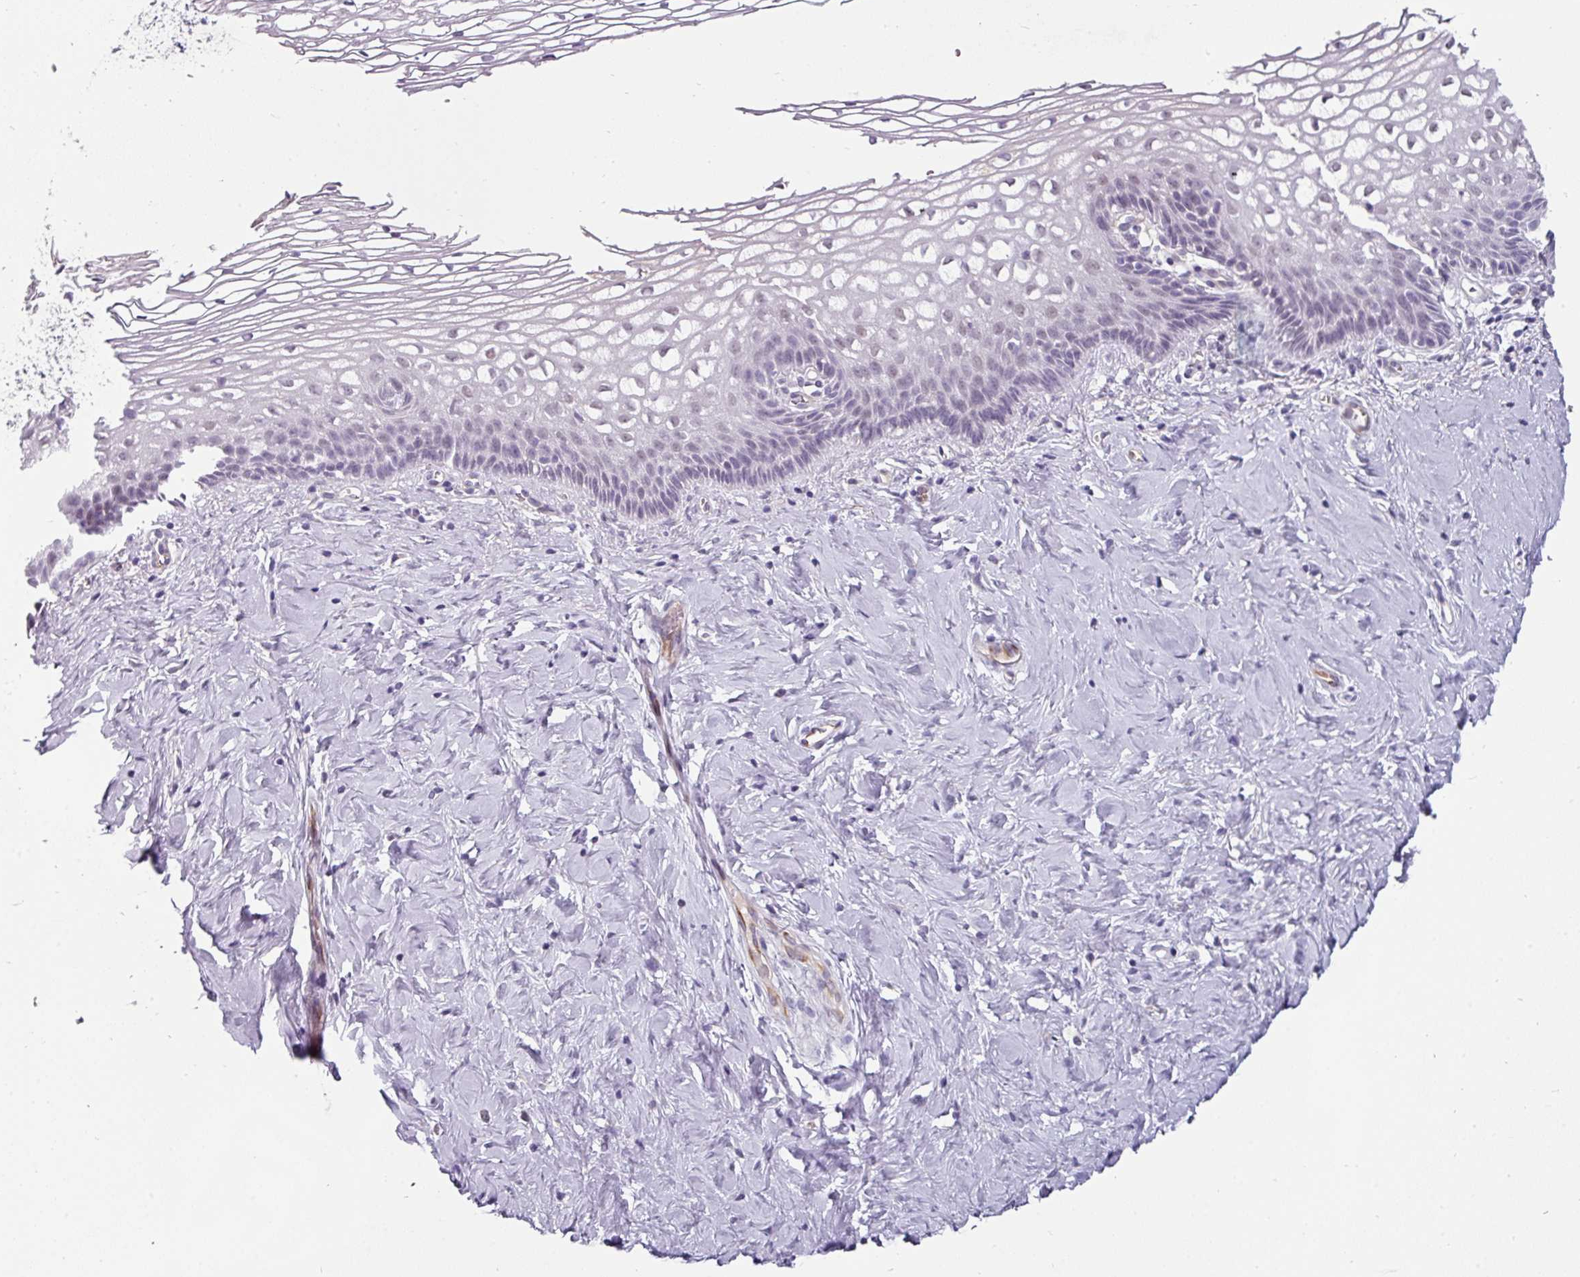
{"staining": {"intensity": "negative", "quantity": "none", "location": "none"}, "tissue": "cervix", "cell_type": "Glandular cells", "image_type": "normal", "snomed": [{"axis": "morphology", "description": "Normal tissue, NOS"}, {"axis": "topography", "description": "Cervix"}], "caption": "The image reveals no staining of glandular cells in unremarkable cervix. (Brightfield microscopy of DAB immunohistochemistry (IHC) at high magnification).", "gene": "EYA3", "patient": {"sex": "female", "age": 36}}